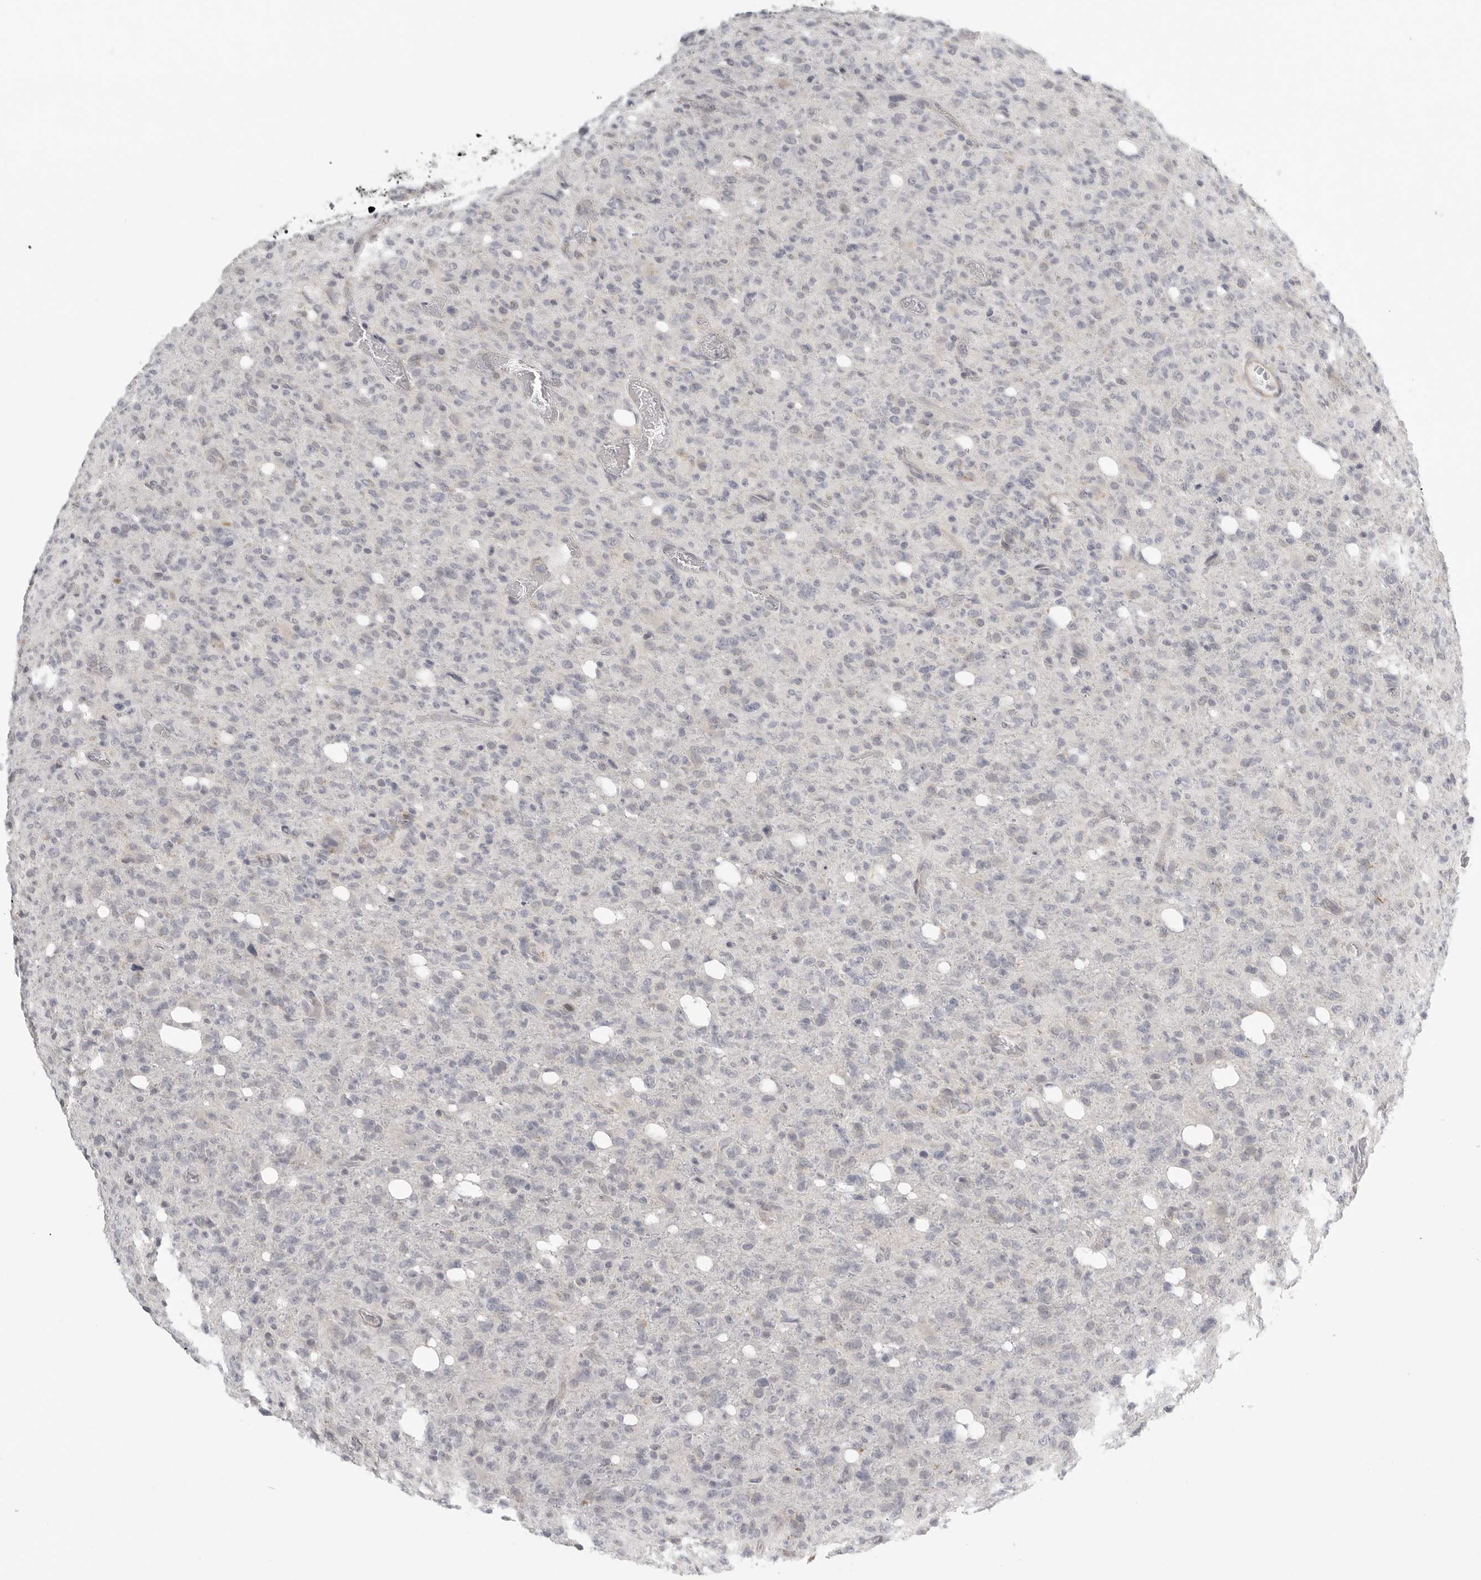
{"staining": {"intensity": "negative", "quantity": "none", "location": "none"}, "tissue": "glioma", "cell_type": "Tumor cells", "image_type": "cancer", "snomed": [{"axis": "morphology", "description": "Glioma, malignant, High grade"}, {"axis": "topography", "description": "Brain"}], "caption": "Immunohistochemistry photomicrograph of human glioma stained for a protein (brown), which demonstrates no positivity in tumor cells.", "gene": "STAB2", "patient": {"sex": "female", "age": 57}}